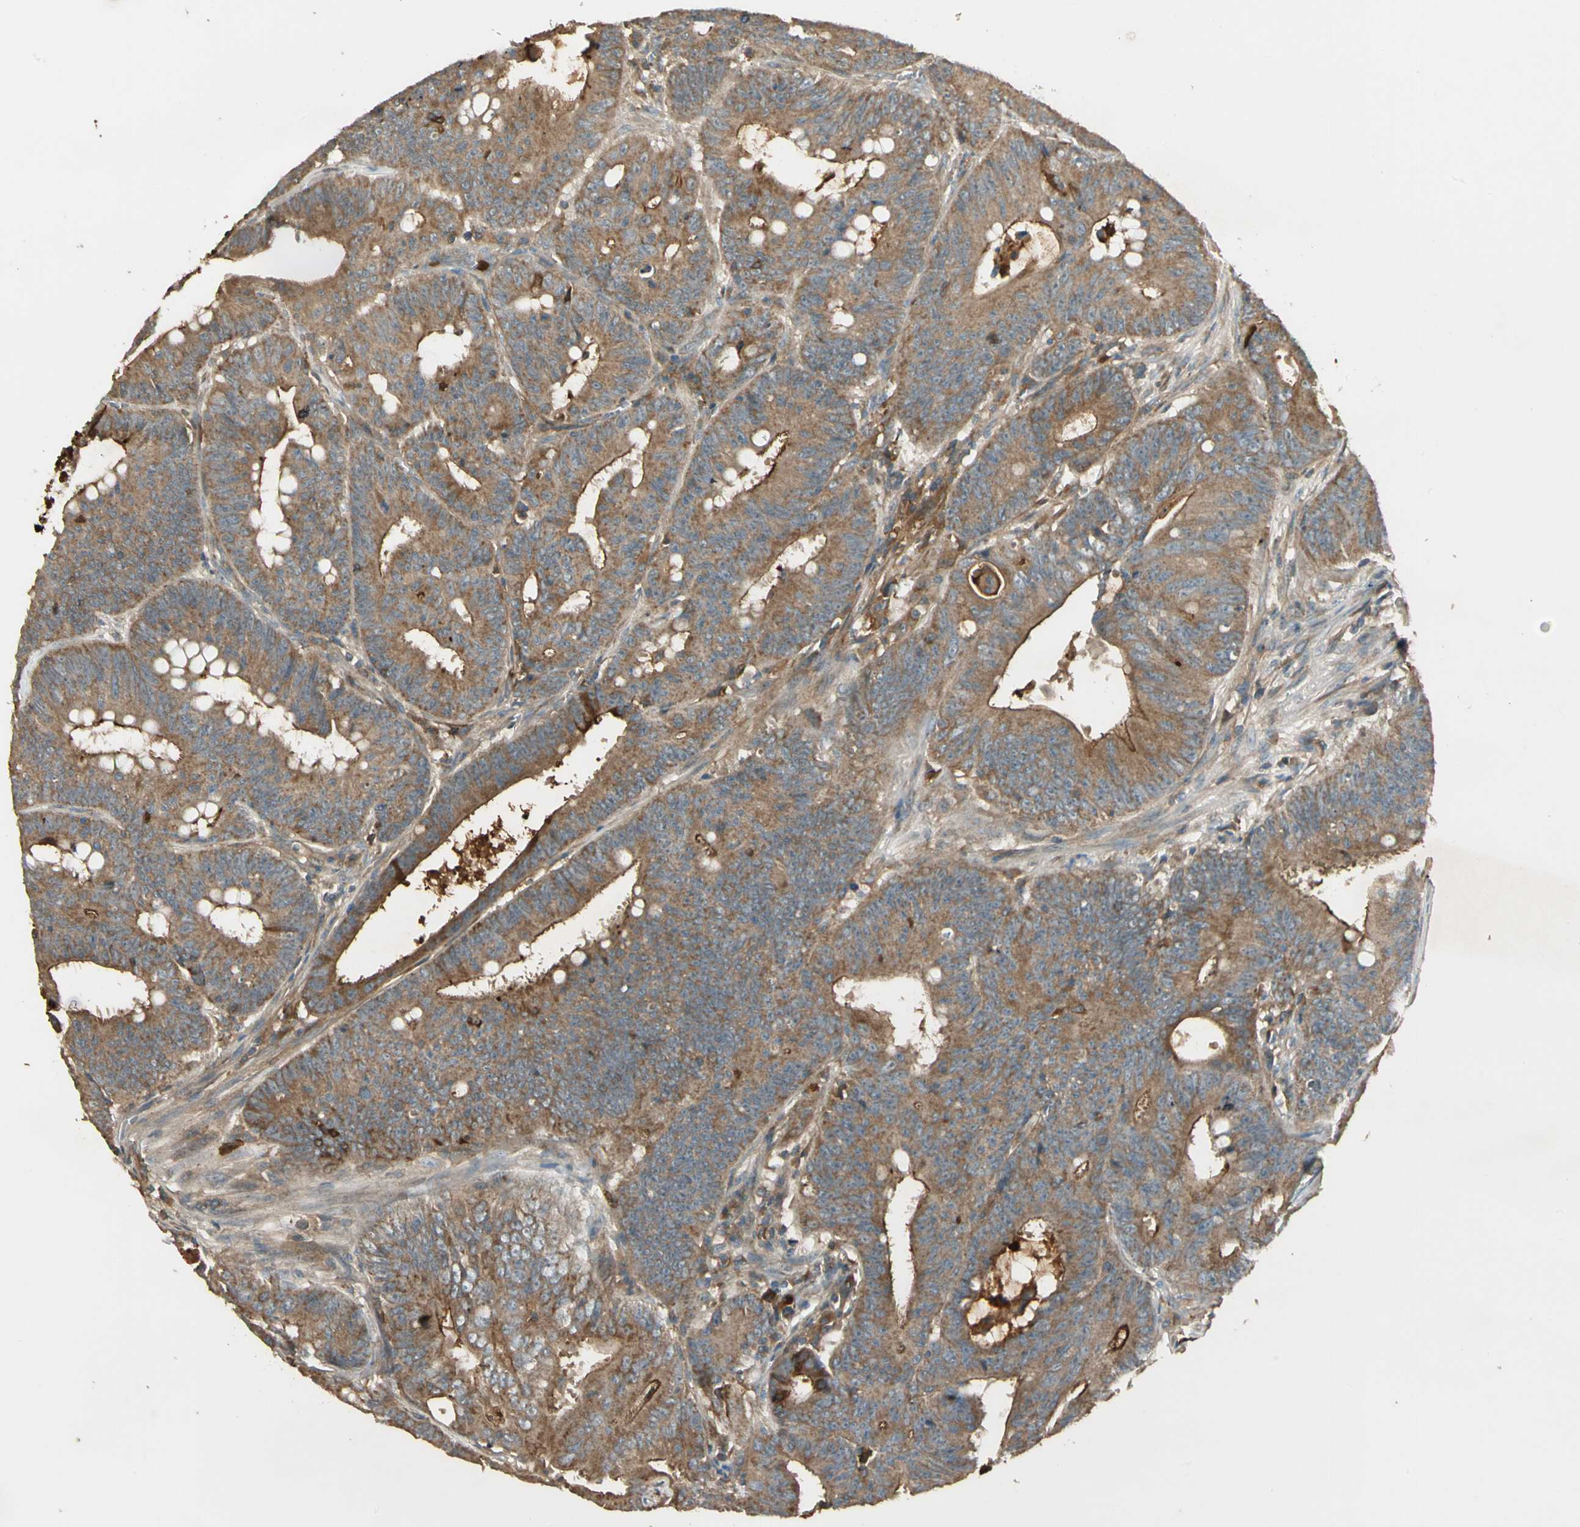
{"staining": {"intensity": "moderate", "quantity": ">75%", "location": "cytoplasmic/membranous"}, "tissue": "colorectal cancer", "cell_type": "Tumor cells", "image_type": "cancer", "snomed": [{"axis": "morphology", "description": "Adenocarcinoma, NOS"}, {"axis": "topography", "description": "Colon"}], "caption": "Tumor cells display medium levels of moderate cytoplasmic/membranous positivity in about >75% of cells in human colorectal adenocarcinoma. Using DAB (brown) and hematoxylin (blue) stains, captured at high magnification using brightfield microscopy.", "gene": "STX11", "patient": {"sex": "male", "age": 45}}